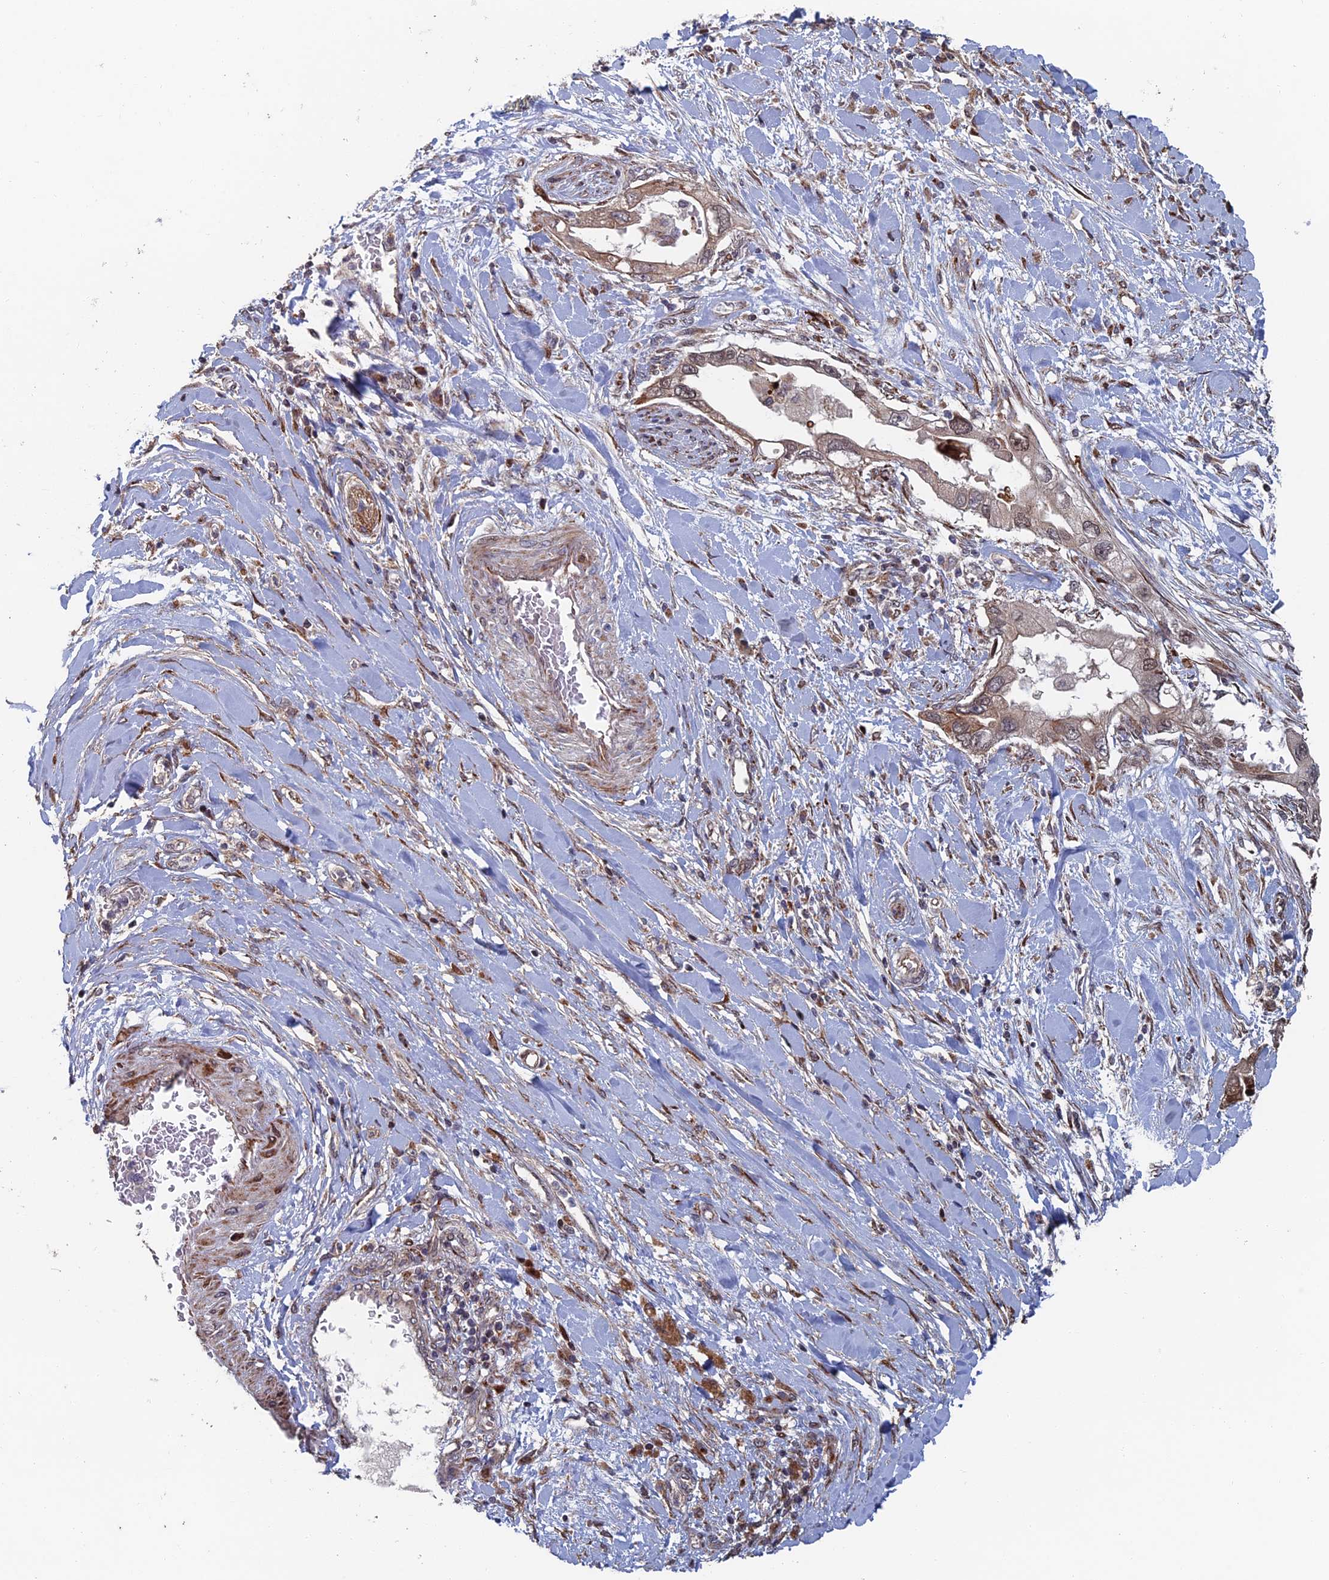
{"staining": {"intensity": "weak", "quantity": ">75%", "location": "cytoplasmic/membranous"}, "tissue": "pancreatic cancer", "cell_type": "Tumor cells", "image_type": "cancer", "snomed": [{"axis": "morphology", "description": "Inflammation, NOS"}, {"axis": "morphology", "description": "Adenocarcinoma, NOS"}, {"axis": "topography", "description": "Pancreas"}], "caption": "About >75% of tumor cells in pancreatic adenocarcinoma show weak cytoplasmic/membranous protein positivity as visualized by brown immunohistochemical staining.", "gene": "GTF2IRD1", "patient": {"sex": "female", "age": 56}}